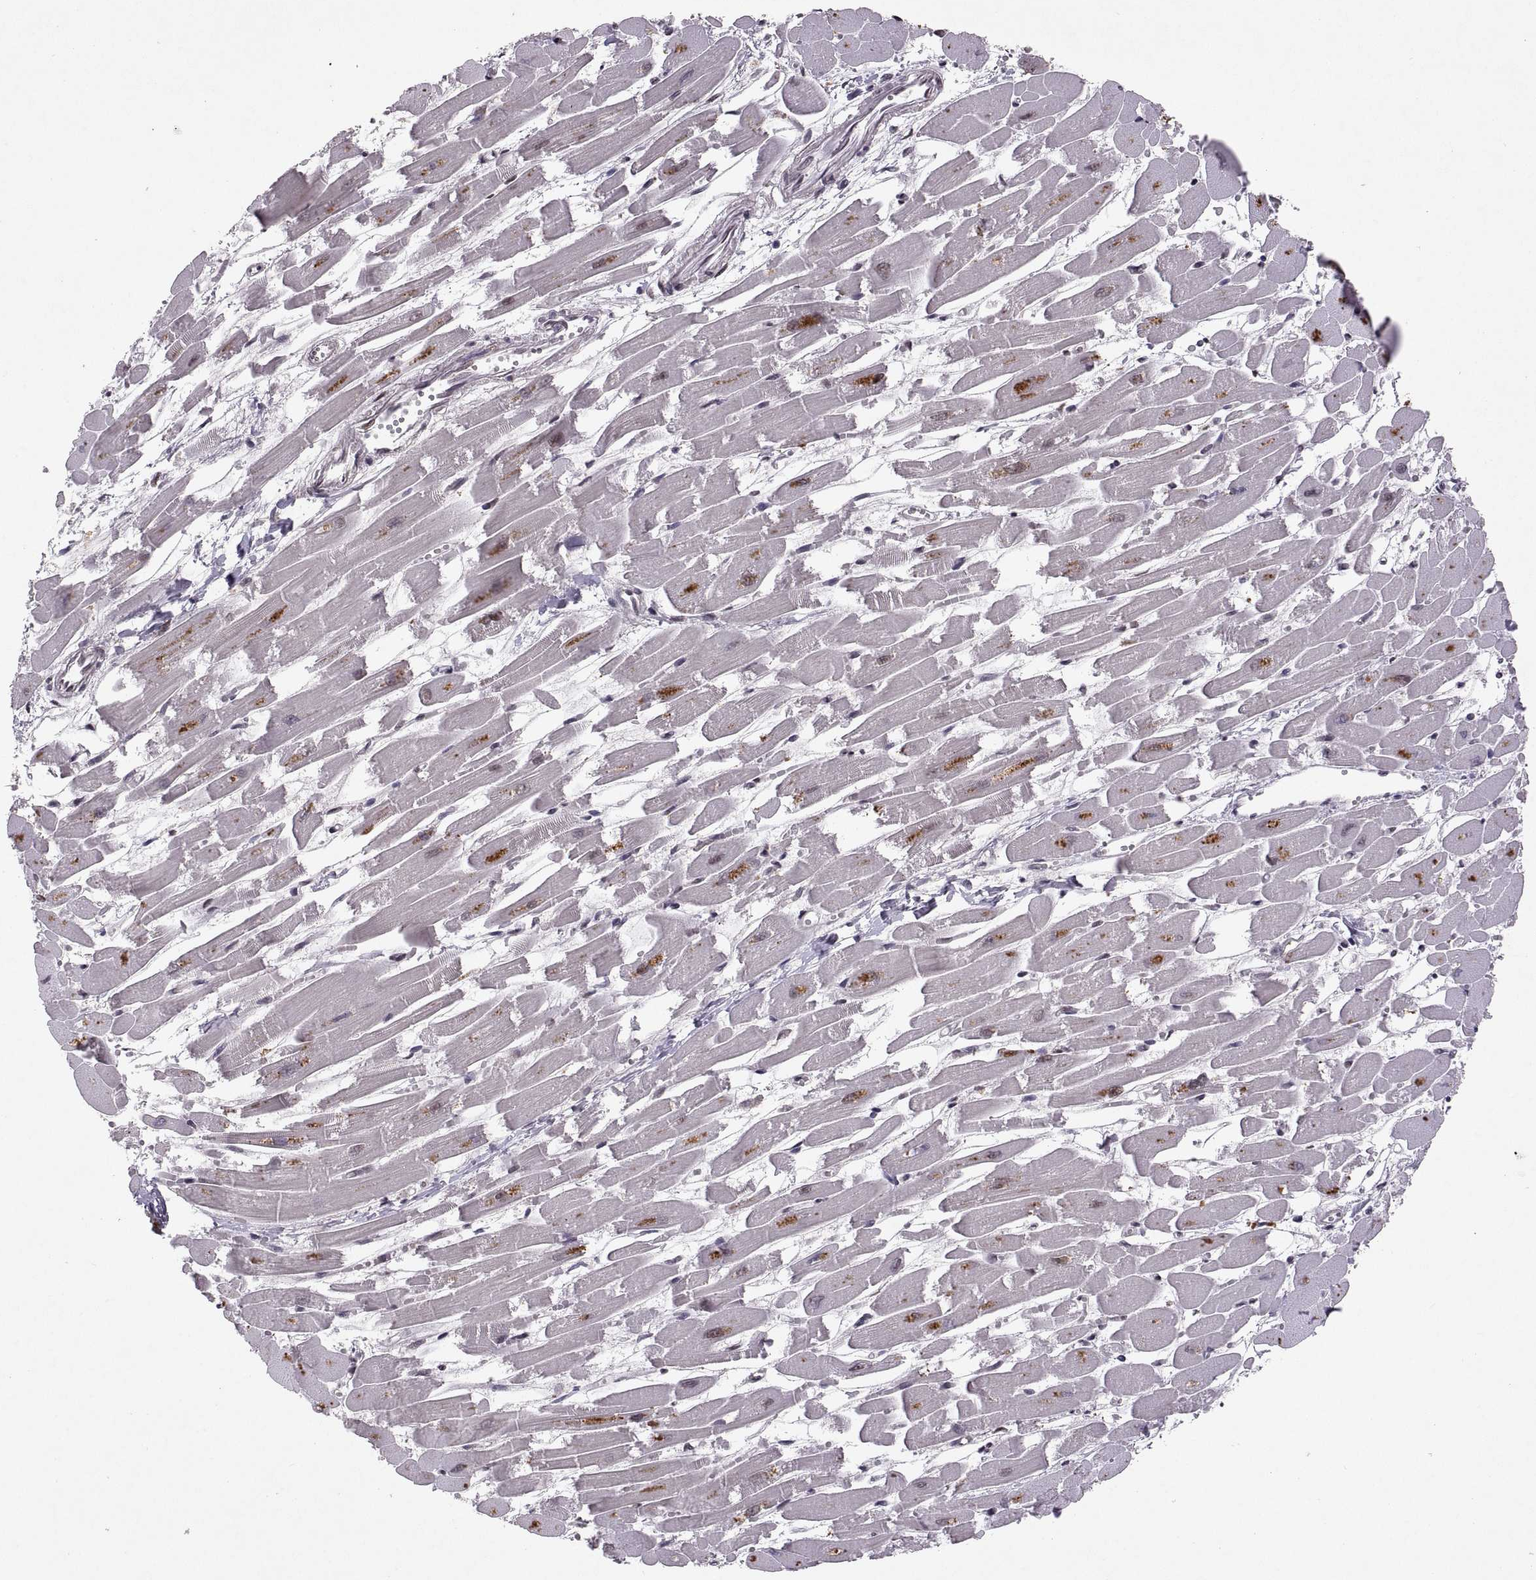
{"staining": {"intensity": "strong", "quantity": "<25%", "location": "nuclear"}, "tissue": "heart muscle", "cell_type": "Cardiomyocytes", "image_type": "normal", "snomed": [{"axis": "morphology", "description": "Normal tissue, NOS"}, {"axis": "topography", "description": "Heart"}], "caption": "Strong nuclear protein positivity is seen in approximately <25% of cardiomyocytes in heart muscle.", "gene": "MT1E", "patient": {"sex": "female", "age": 52}}